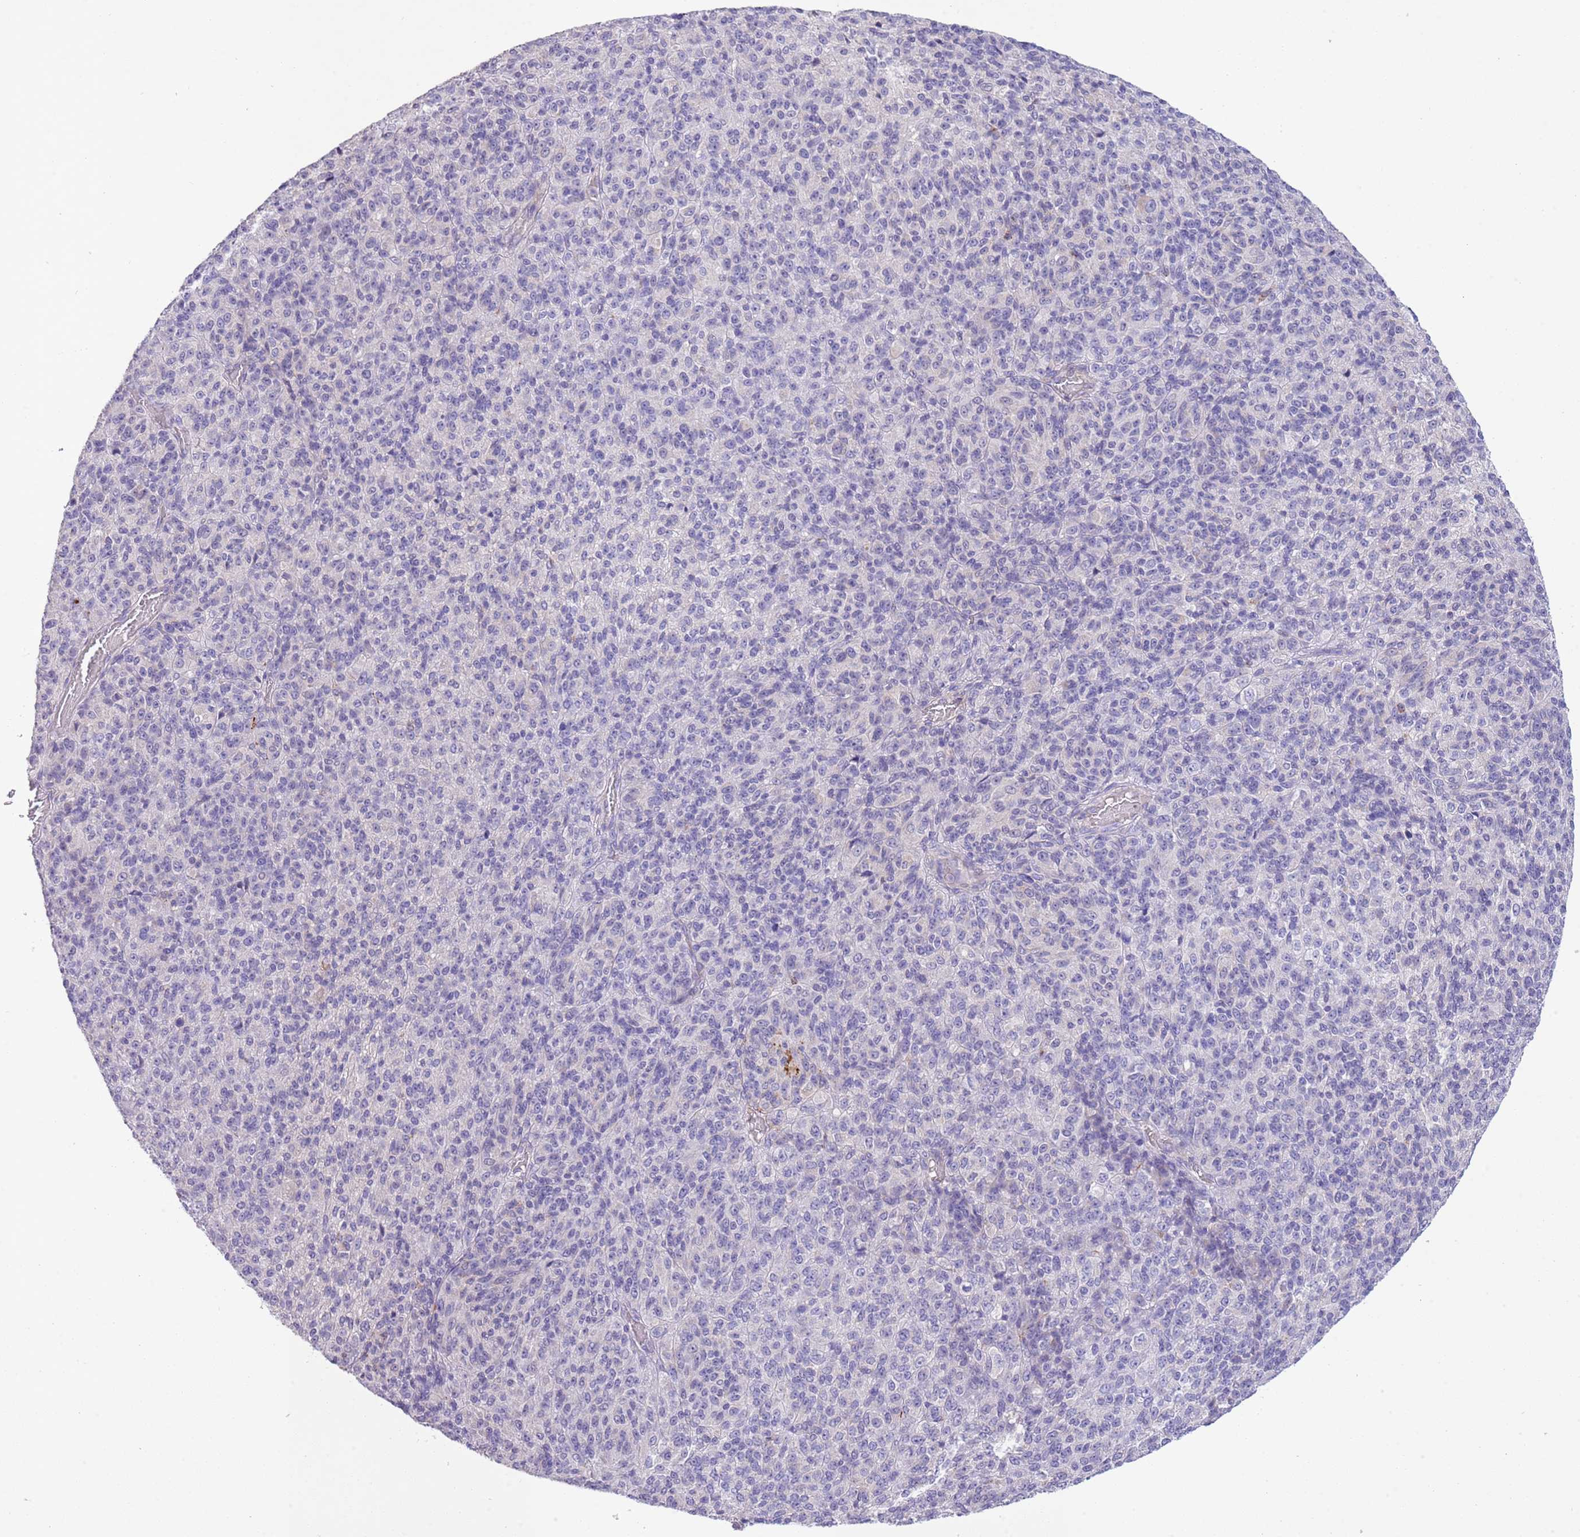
{"staining": {"intensity": "negative", "quantity": "none", "location": "none"}, "tissue": "melanoma", "cell_type": "Tumor cells", "image_type": "cancer", "snomed": [{"axis": "morphology", "description": "Malignant melanoma, Metastatic site"}, {"axis": "topography", "description": "Brain"}], "caption": "A high-resolution micrograph shows immunohistochemistry (IHC) staining of malignant melanoma (metastatic site), which reveals no significant staining in tumor cells. (Brightfield microscopy of DAB immunohistochemistry at high magnification).", "gene": "ABHD17A", "patient": {"sex": "female", "age": 56}}